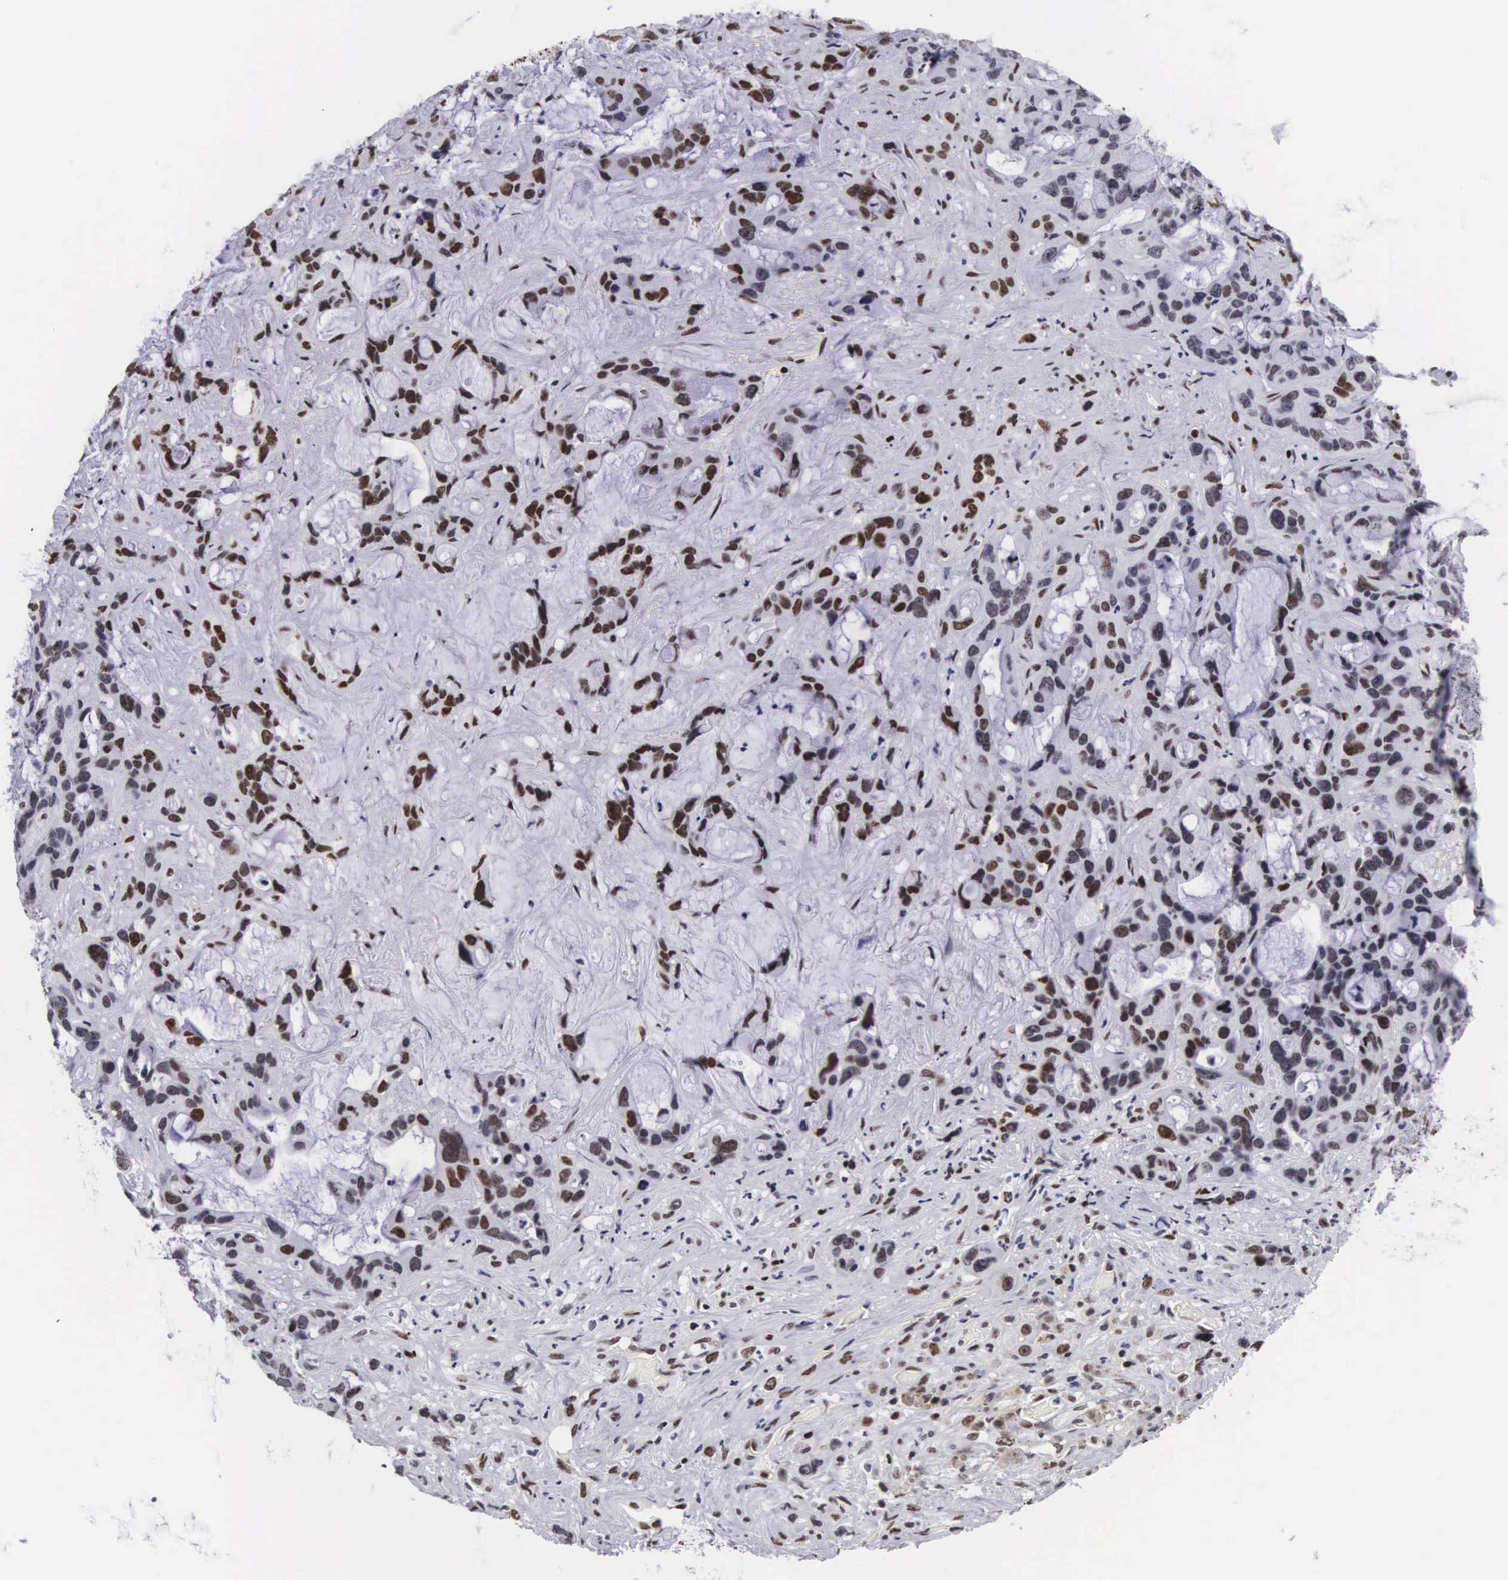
{"staining": {"intensity": "strong", "quantity": ">75%", "location": "nuclear"}, "tissue": "liver cancer", "cell_type": "Tumor cells", "image_type": "cancer", "snomed": [{"axis": "morphology", "description": "Cholangiocarcinoma"}, {"axis": "topography", "description": "Liver"}], "caption": "DAB immunohistochemical staining of human cholangiocarcinoma (liver) reveals strong nuclear protein staining in about >75% of tumor cells.", "gene": "MECP2", "patient": {"sex": "female", "age": 65}}